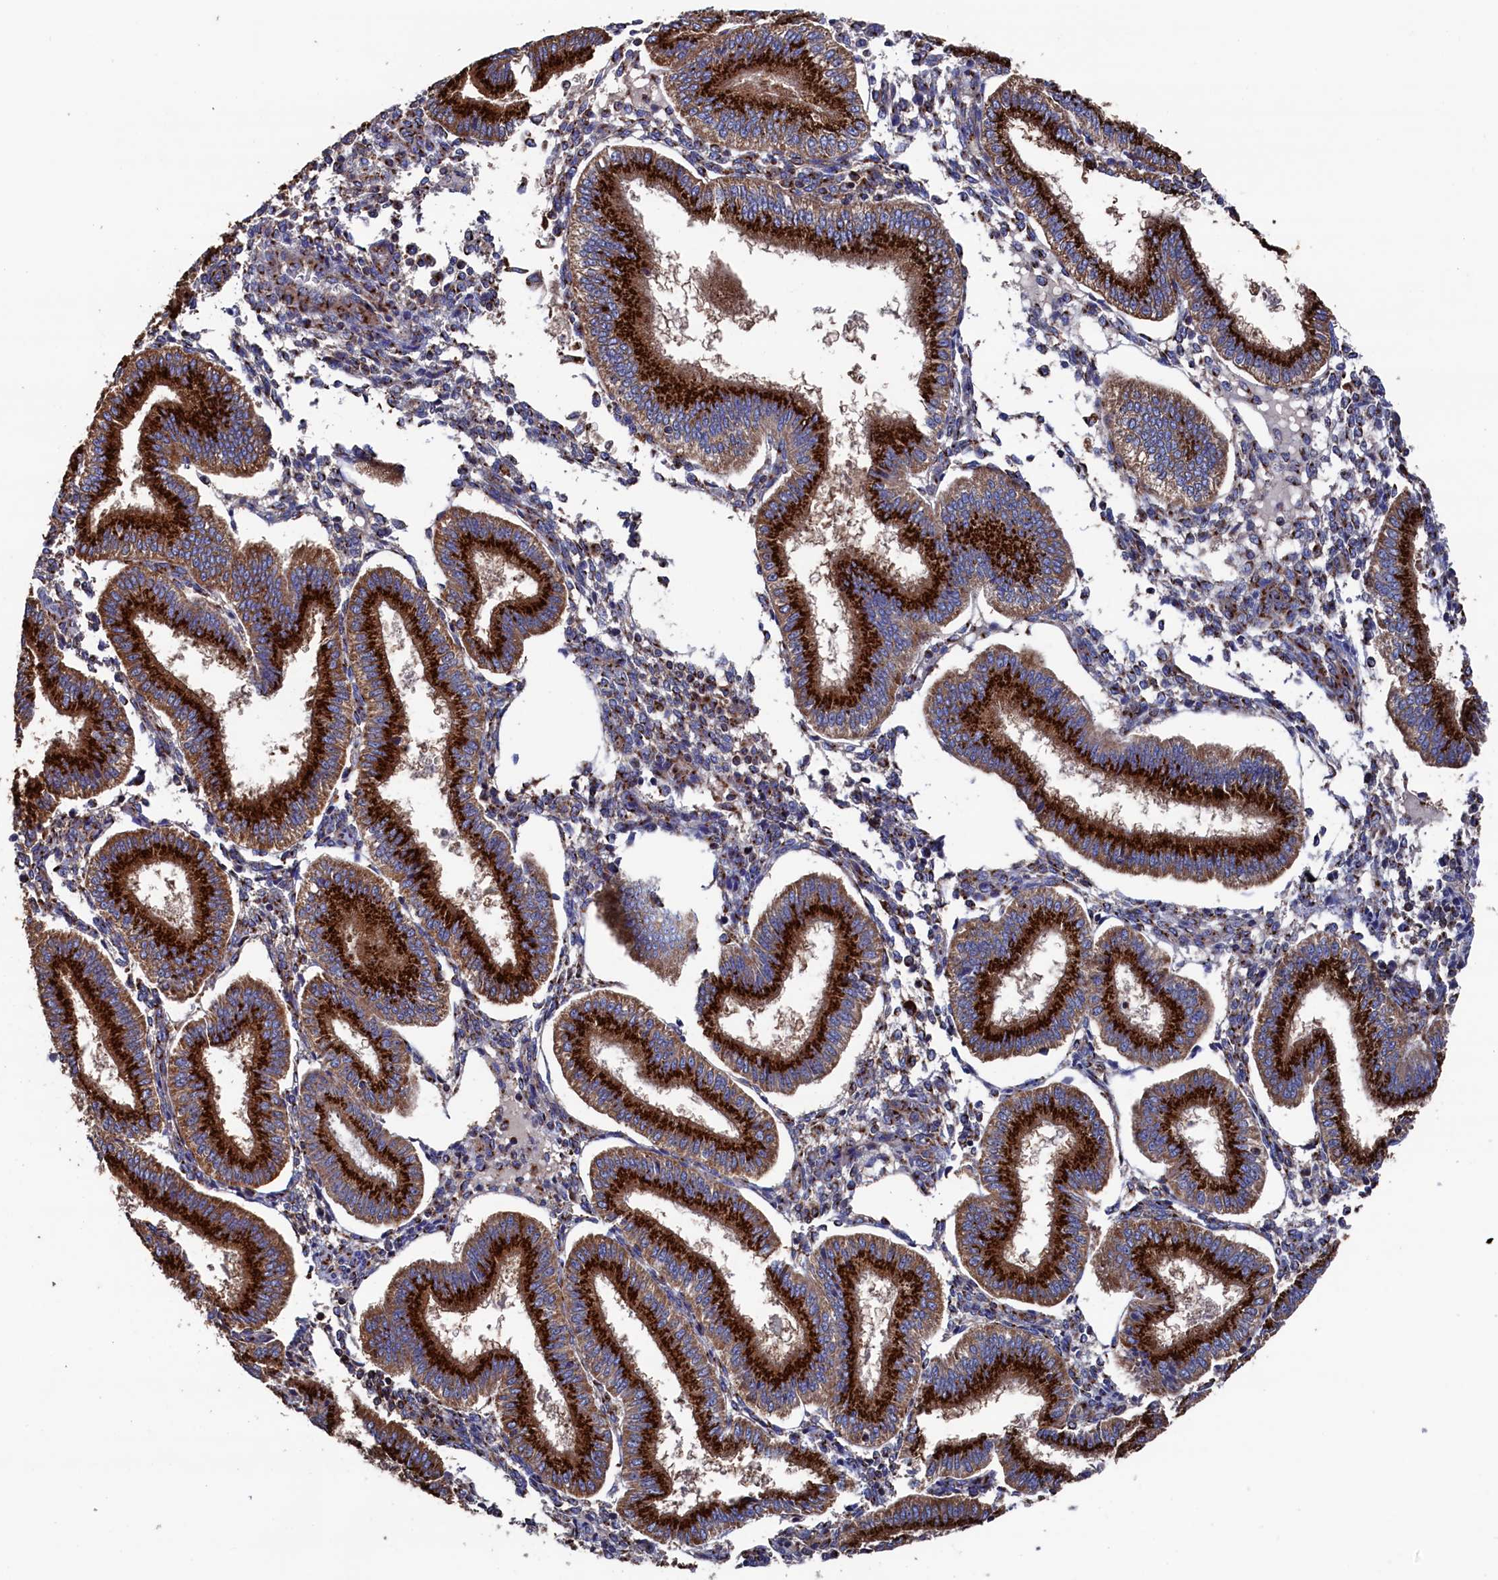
{"staining": {"intensity": "moderate", "quantity": ">75%", "location": "cytoplasmic/membranous"}, "tissue": "endometrium", "cell_type": "Cells in endometrial stroma", "image_type": "normal", "snomed": [{"axis": "morphology", "description": "Normal tissue, NOS"}, {"axis": "topography", "description": "Endometrium"}], "caption": "DAB immunohistochemical staining of unremarkable endometrium exhibits moderate cytoplasmic/membranous protein staining in about >75% of cells in endometrial stroma. (DAB IHC with brightfield microscopy, high magnification).", "gene": "PRRC1", "patient": {"sex": "female", "age": 39}}